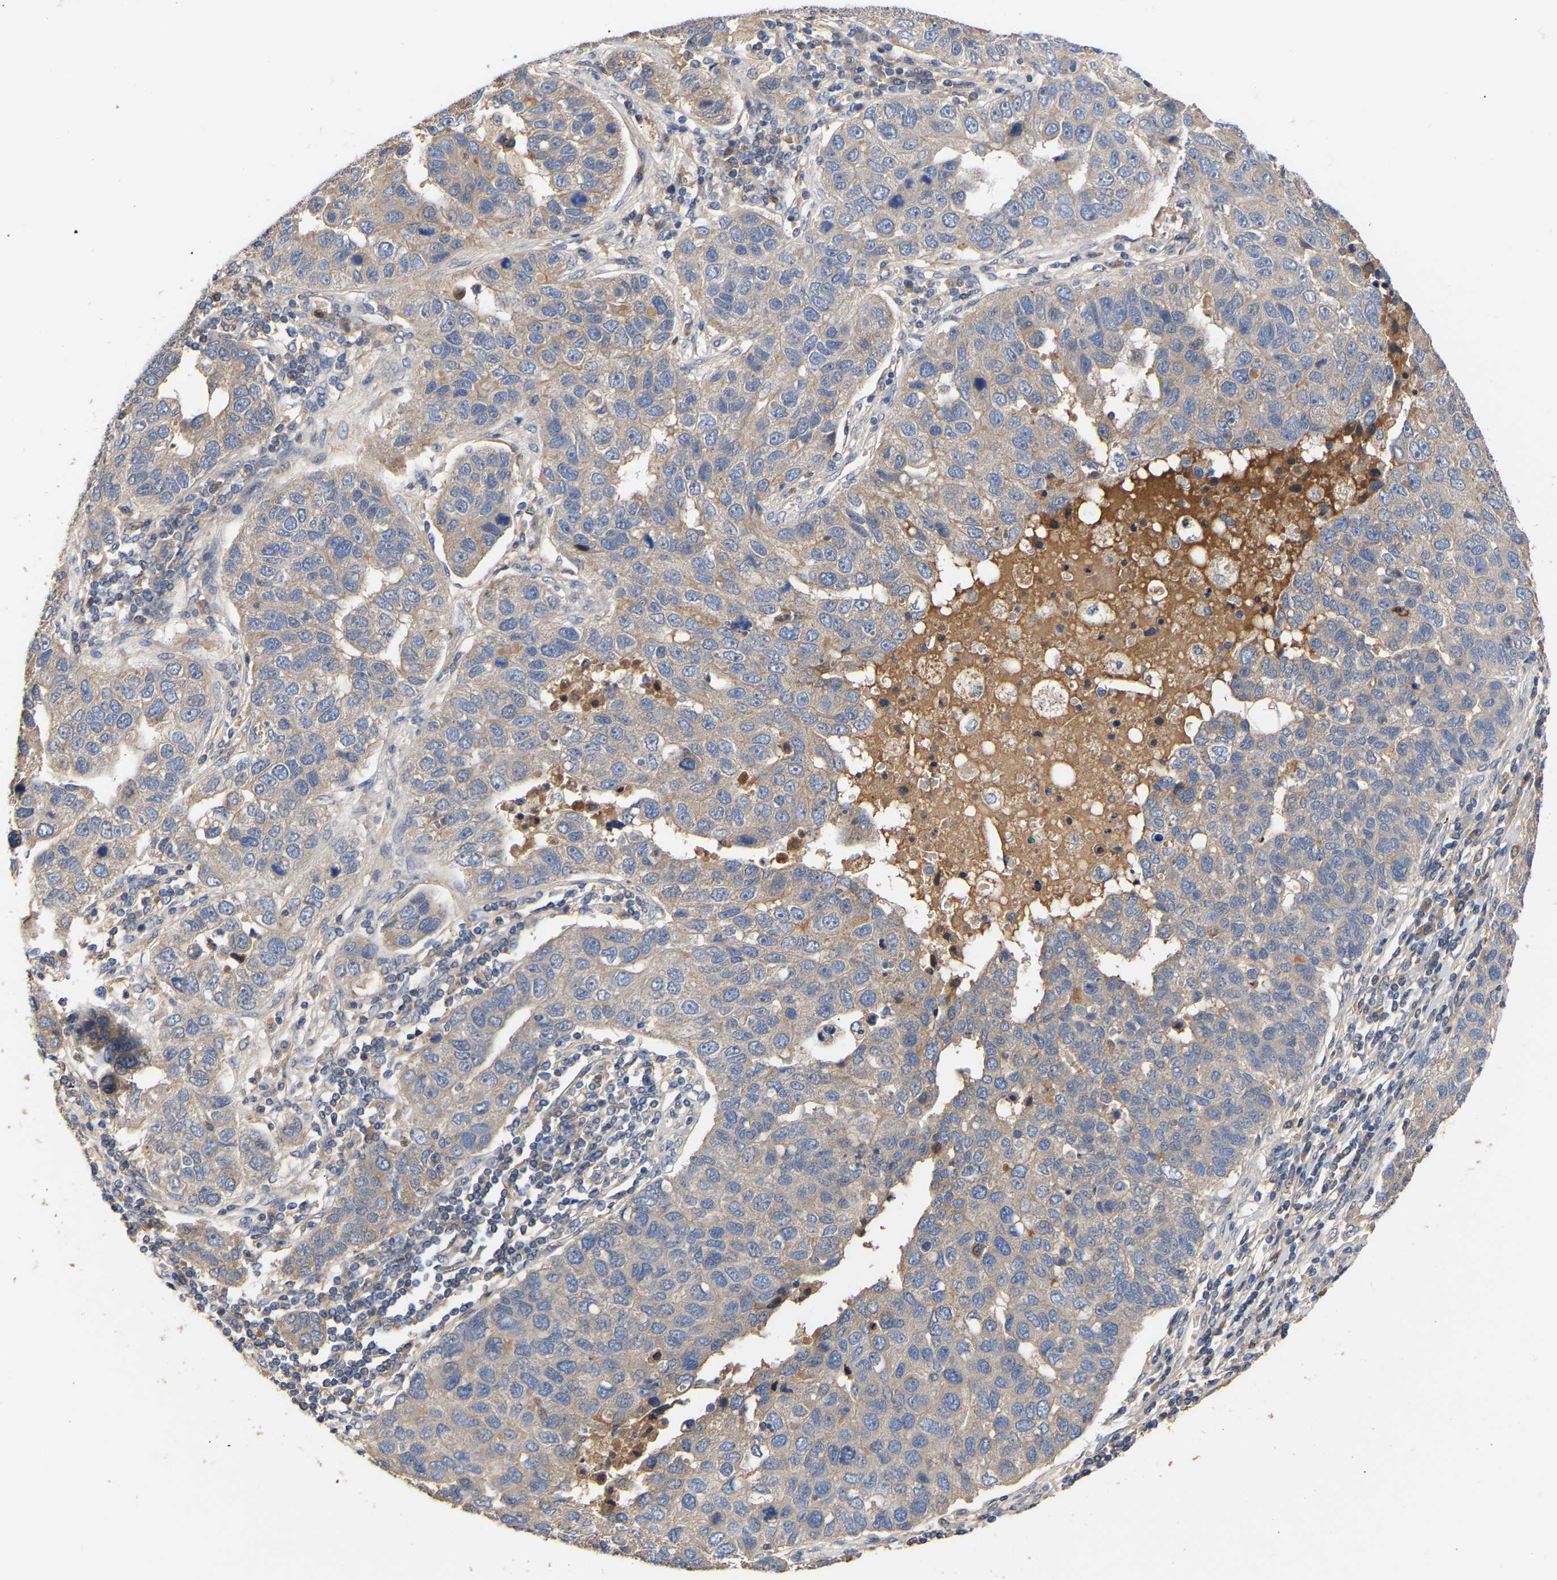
{"staining": {"intensity": "weak", "quantity": "25%-75%", "location": "cytoplasmic/membranous"}, "tissue": "pancreatic cancer", "cell_type": "Tumor cells", "image_type": "cancer", "snomed": [{"axis": "morphology", "description": "Adenocarcinoma, NOS"}, {"axis": "topography", "description": "Pancreas"}], "caption": "The photomicrograph reveals immunohistochemical staining of pancreatic cancer. There is weak cytoplasmic/membranous staining is present in approximately 25%-75% of tumor cells.", "gene": "KASH5", "patient": {"sex": "female", "age": 61}}